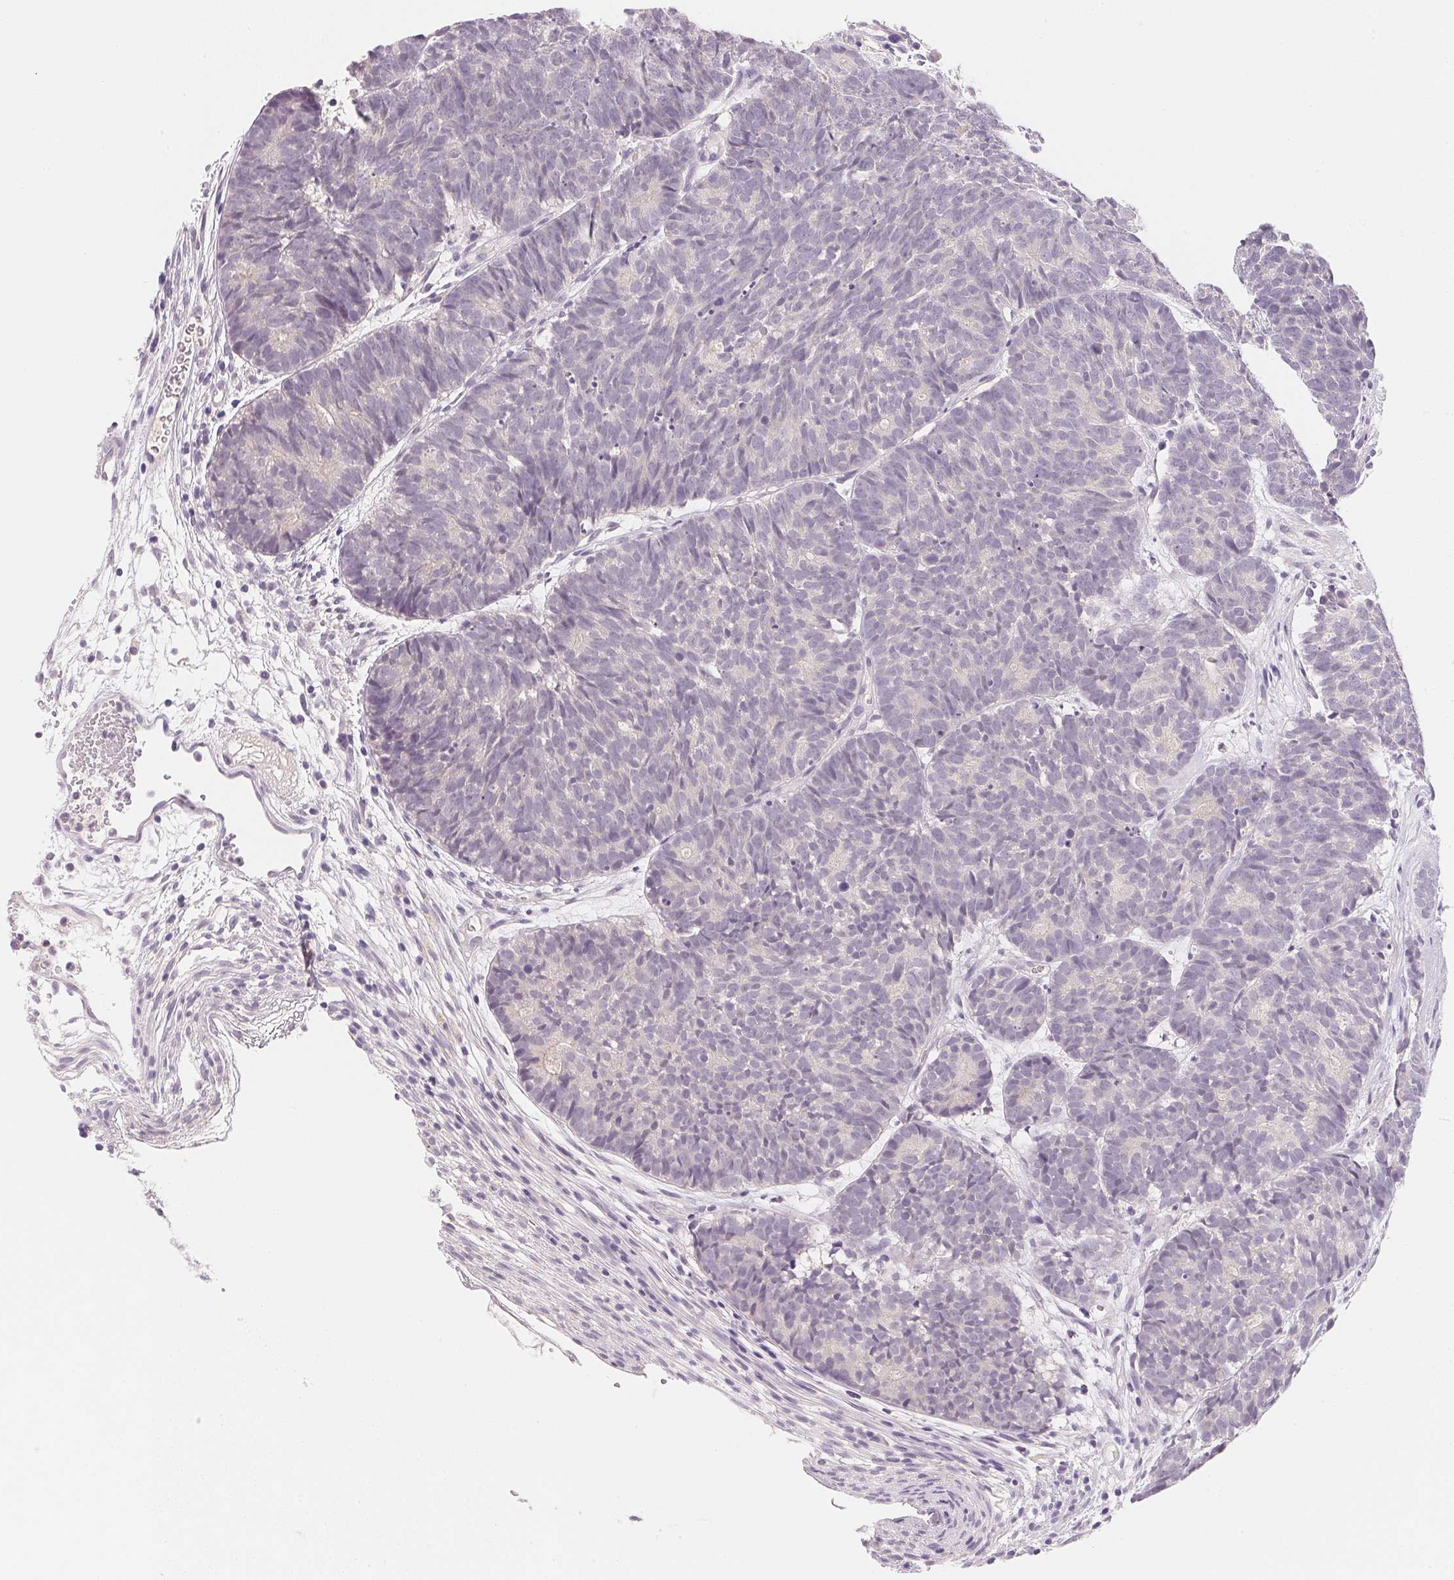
{"staining": {"intensity": "negative", "quantity": "none", "location": "none"}, "tissue": "head and neck cancer", "cell_type": "Tumor cells", "image_type": "cancer", "snomed": [{"axis": "morphology", "description": "Adenocarcinoma, NOS"}, {"axis": "topography", "description": "Head-Neck"}], "caption": "Tumor cells show no significant expression in head and neck adenocarcinoma. (DAB (3,3'-diaminobenzidine) IHC, high magnification).", "gene": "MCOLN3", "patient": {"sex": "female", "age": 81}}